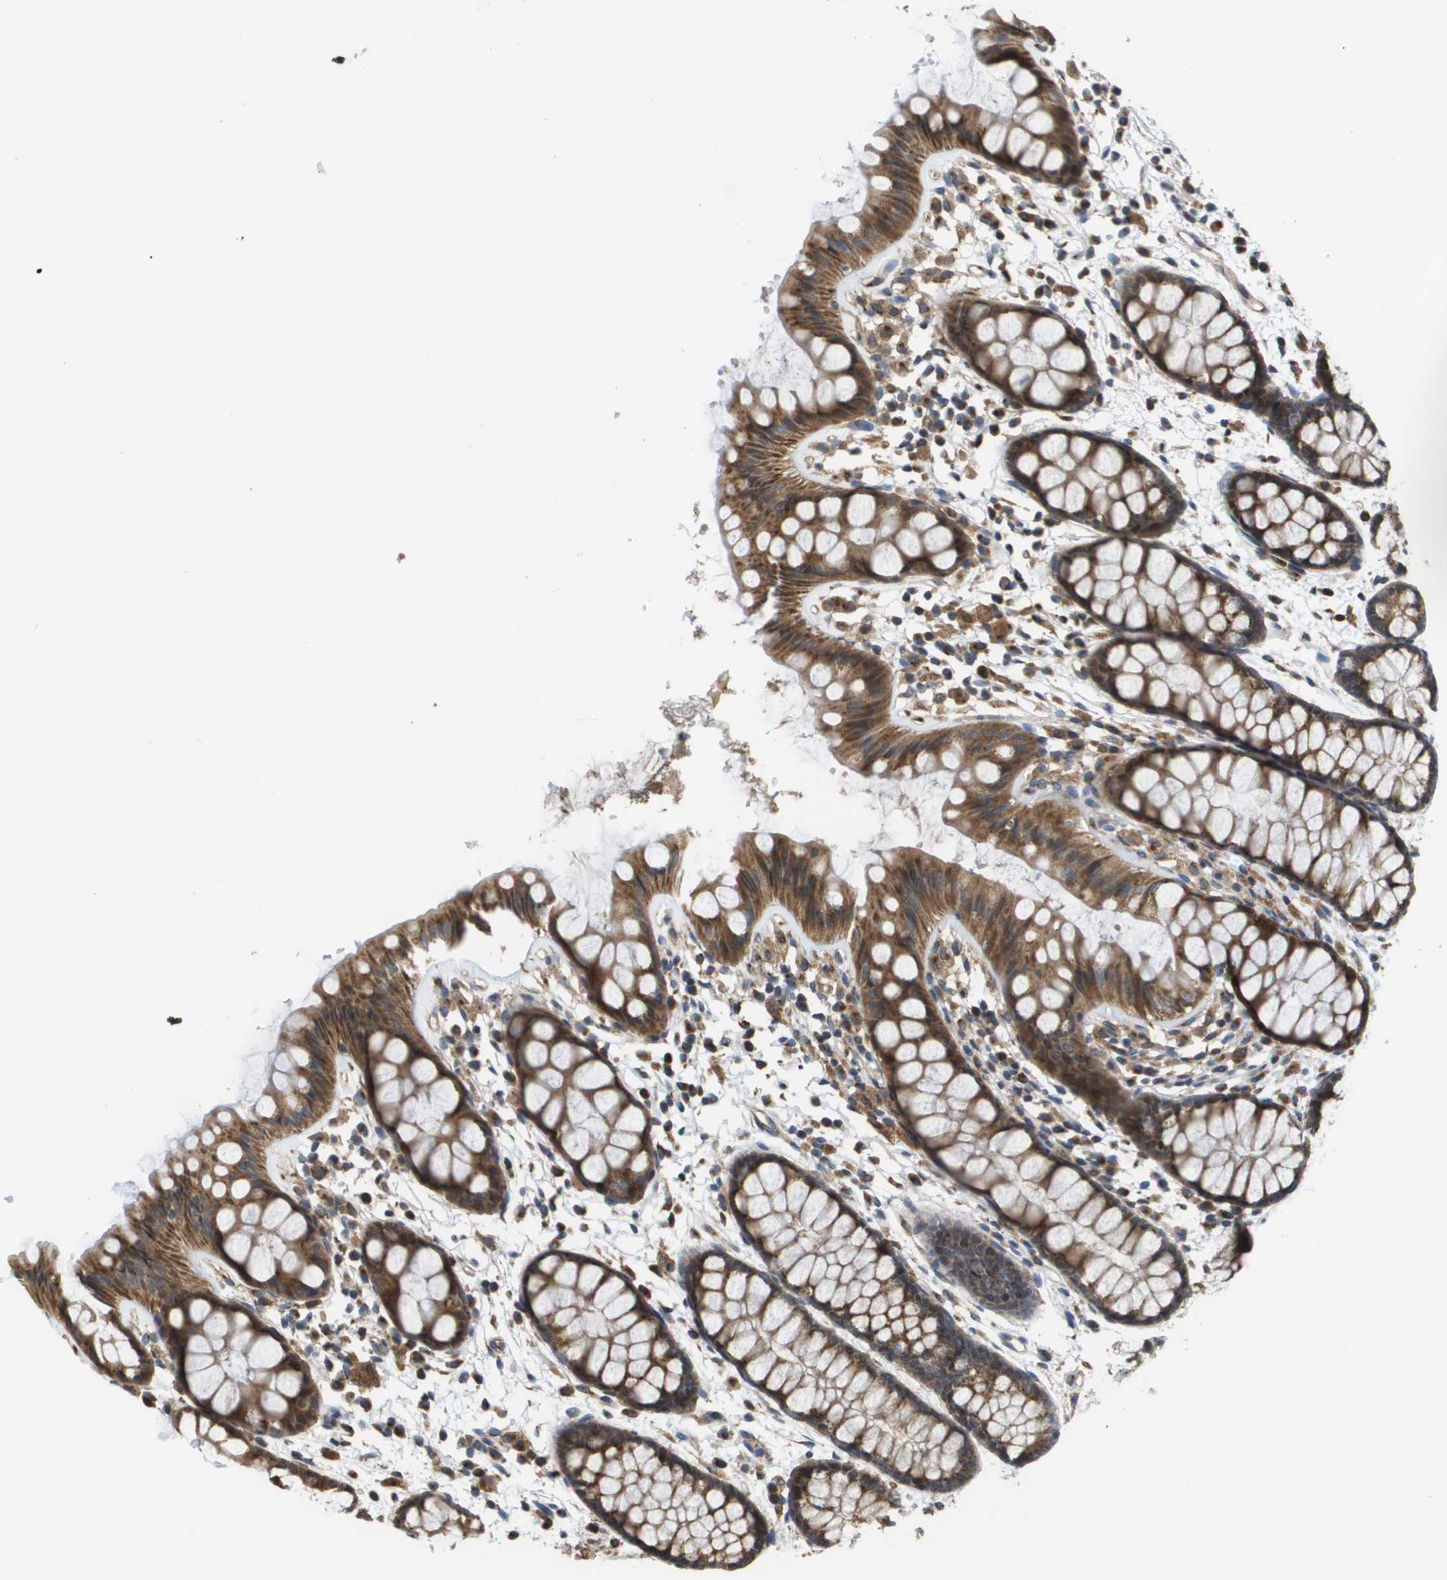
{"staining": {"intensity": "moderate", "quantity": ">75%", "location": "cytoplasmic/membranous"}, "tissue": "rectum", "cell_type": "Glandular cells", "image_type": "normal", "snomed": [{"axis": "morphology", "description": "Normal tissue, NOS"}, {"axis": "topography", "description": "Rectum"}], "caption": "A histopathology image showing moderate cytoplasmic/membranous positivity in about >75% of glandular cells in benign rectum, as visualized by brown immunohistochemical staining.", "gene": "PCK1", "patient": {"sex": "female", "age": 66}}